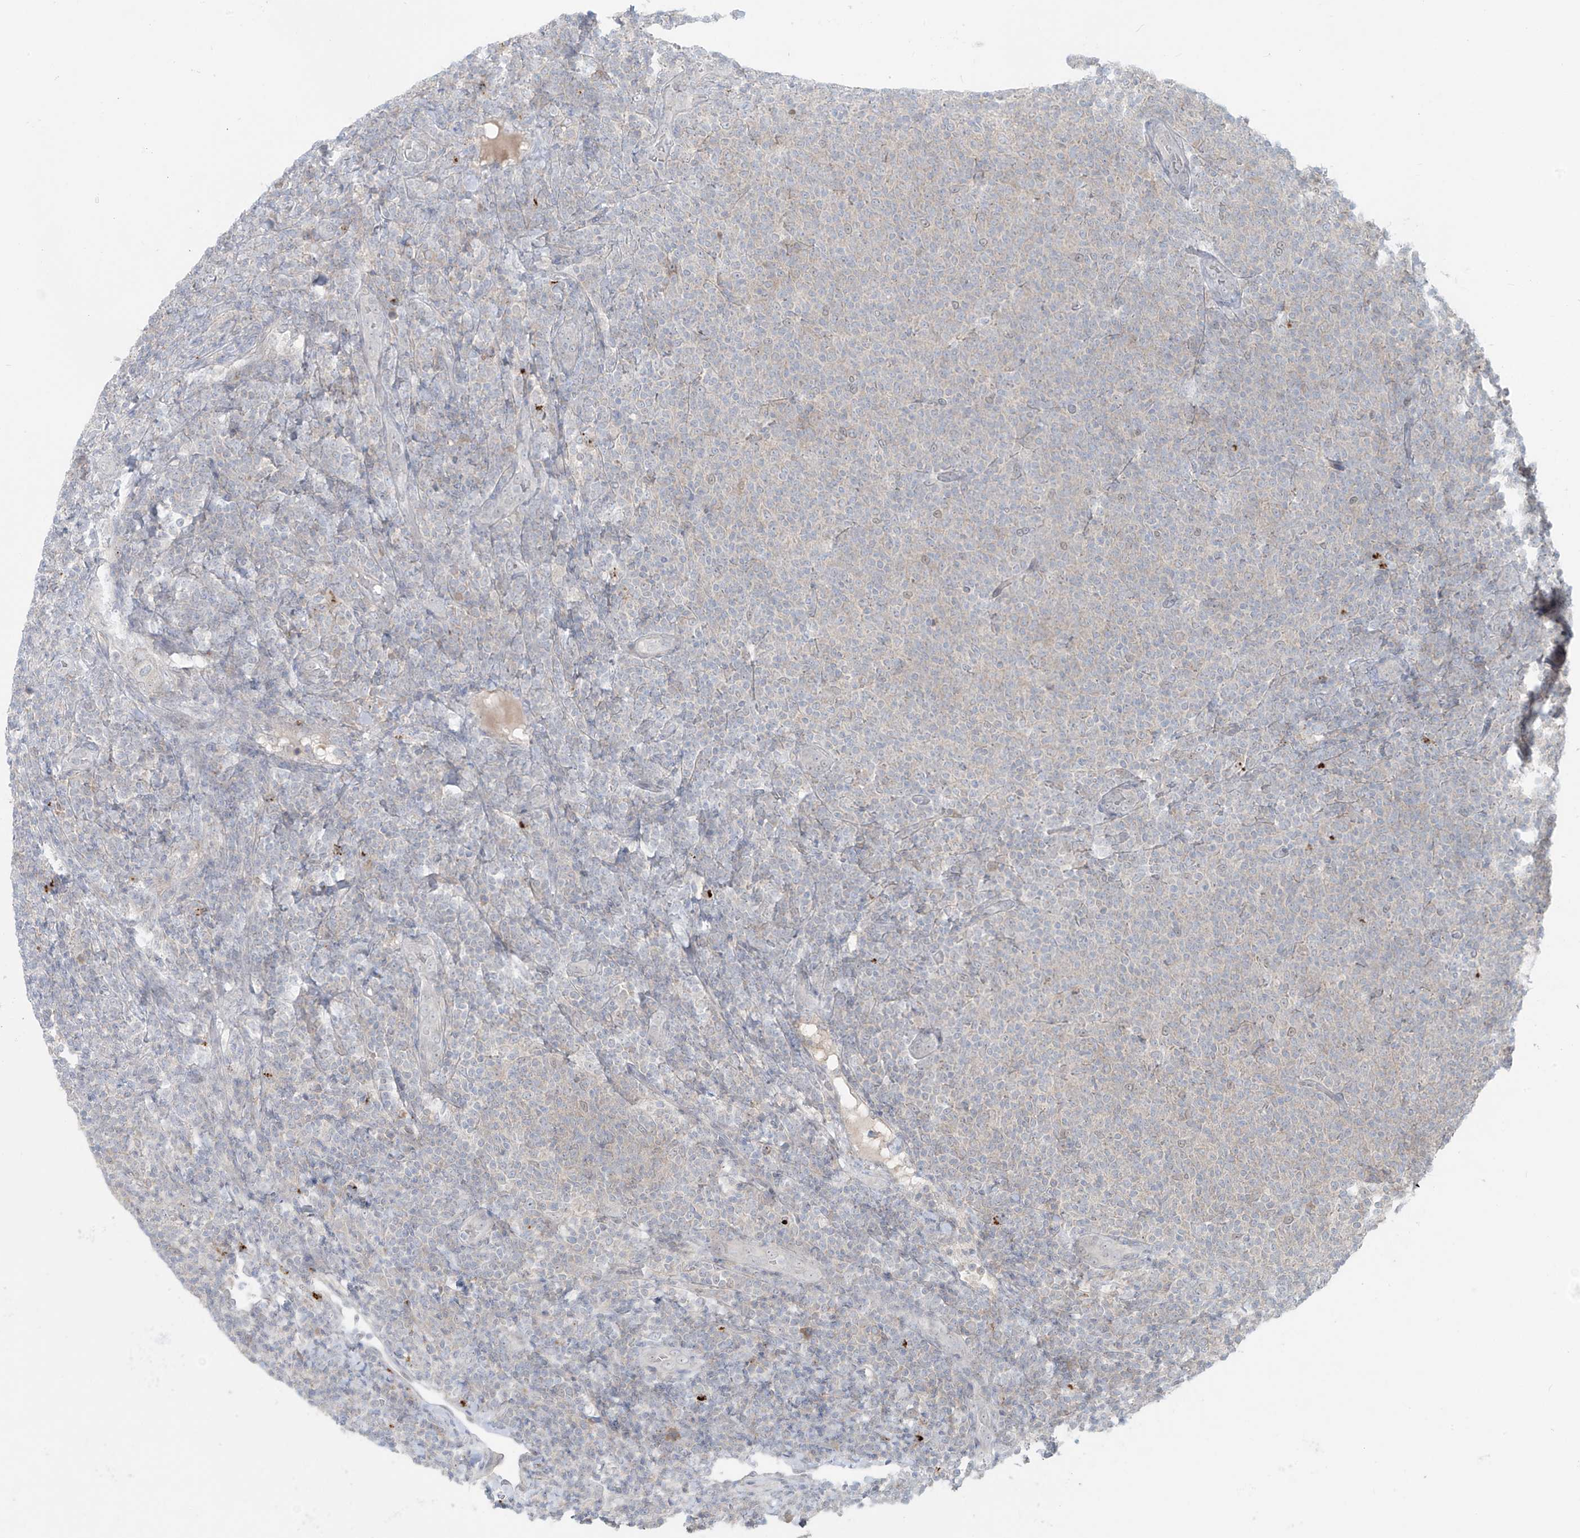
{"staining": {"intensity": "negative", "quantity": "none", "location": "none"}, "tissue": "lymphoma", "cell_type": "Tumor cells", "image_type": "cancer", "snomed": [{"axis": "morphology", "description": "Malignant lymphoma, non-Hodgkin's type, Low grade"}, {"axis": "topography", "description": "Lymph node"}], "caption": "Immunohistochemistry (IHC) image of neoplastic tissue: human lymphoma stained with DAB (3,3'-diaminobenzidine) shows no significant protein staining in tumor cells.", "gene": "PPAT", "patient": {"sex": "male", "age": 66}}